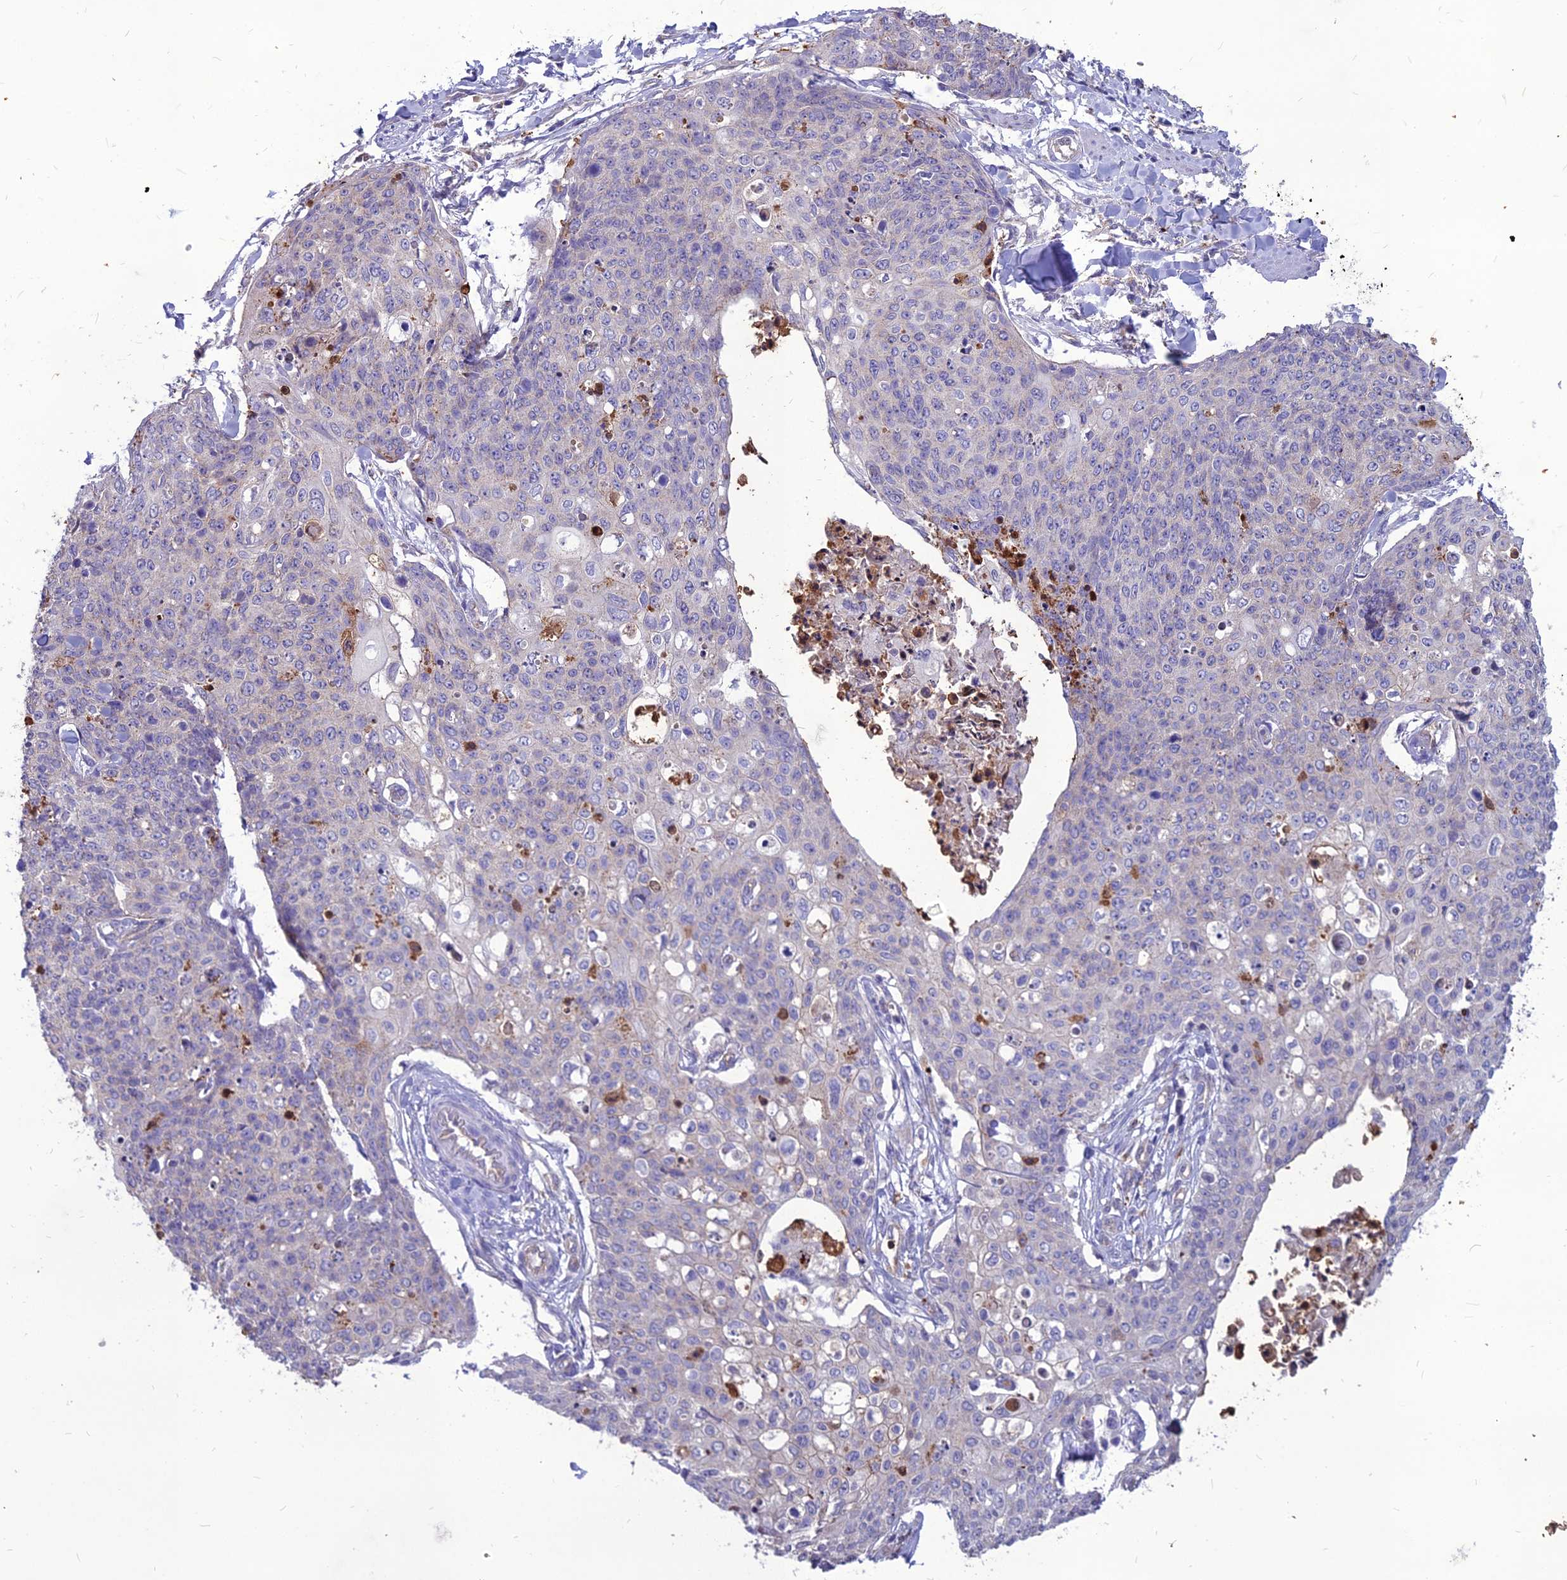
{"staining": {"intensity": "negative", "quantity": "none", "location": "none"}, "tissue": "skin cancer", "cell_type": "Tumor cells", "image_type": "cancer", "snomed": [{"axis": "morphology", "description": "Squamous cell carcinoma, NOS"}, {"axis": "topography", "description": "Skin"}, {"axis": "topography", "description": "Vulva"}], "caption": "Tumor cells show no significant protein positivity in skin cancer (squamous cell carcinoma).", "gene": "PCED1B", "patient": {"sex": "female", "age": 85}}